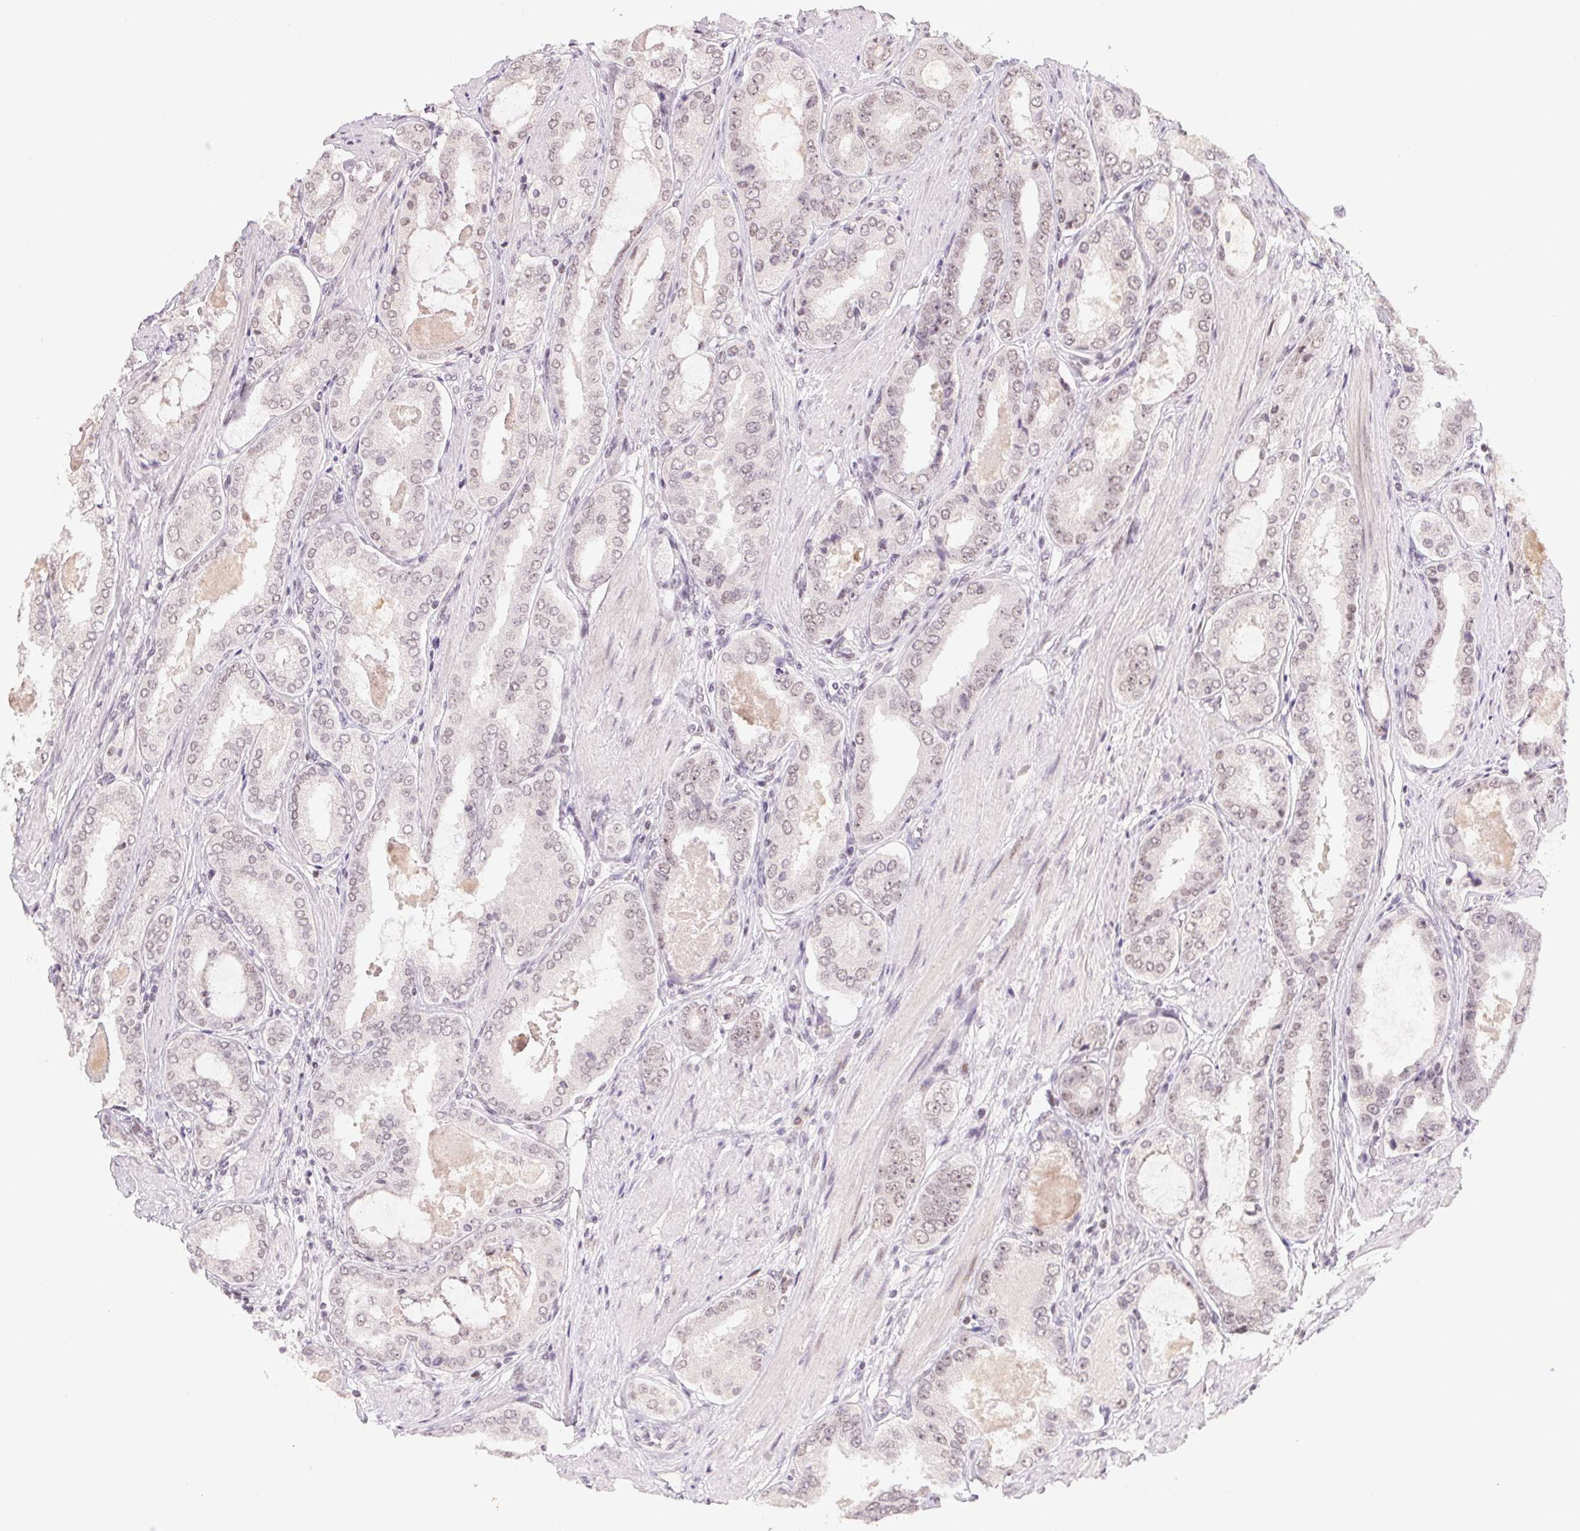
{"staining": {"intensity": "weak", "quantity": ">75%", "location": "nuclear"}, "tissue": "prostate cancer", "cell_type": "Tumor cells", "image_type": "cancer", "snomed": [{"axis": "morphology", "description": "Adenocarcinoma, High grade"}, {"axis": "topography", "description": "Prostate"}], "caption": "Tumor cells display low levels of weak nuclear staining in about >75% of cells in prostate cancer (high-grade adenocarcinoma). (DAB (3,3'-diaminobenzidine) IHC, brown staining for protein, blue staining for nuclei).", "gene": "KDM4D", "patient": {"sex": "male", "age": 63}}